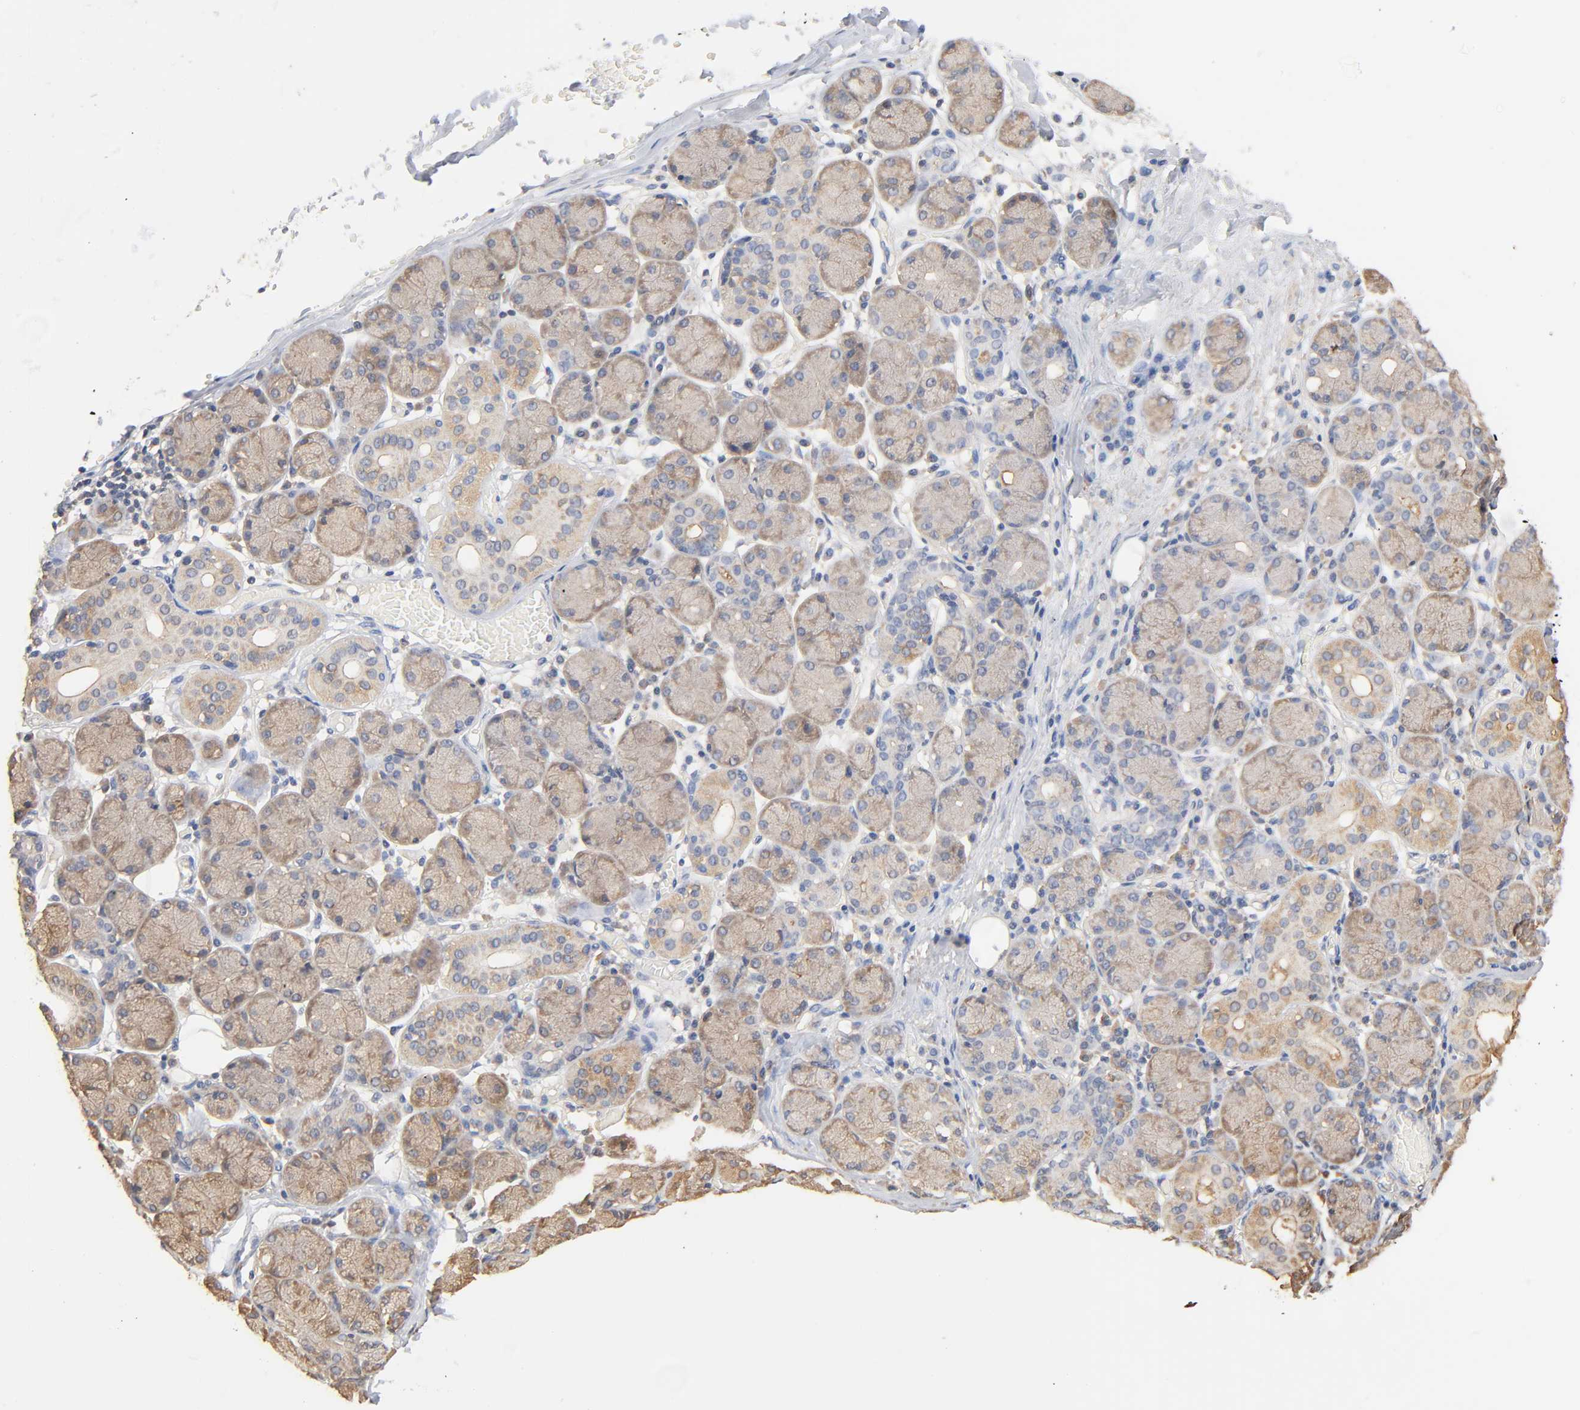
{"staining": {"intensity": "weak", "quantity": ">75%", "location": "cytoplasmic/membranous"}, "tissue": "salivary gland", "cell_type": "Glandular cells", "image_type": "normal", "snomed": [{"axis": "morphology", "description": "Normal tissue, NOS"}, {"axis": "topography", "description": "Salivary gland"}], "caption": "DAB (3,3'-diaminobenzidine) immunohistochemical staining of unremarkable human salivary gland shows weak cytoplasmic/membranous protein positivity in approximately >75% of glandular cells.", "gene": "ALDOA", "patient": {"sex": "female", "age": 24}}